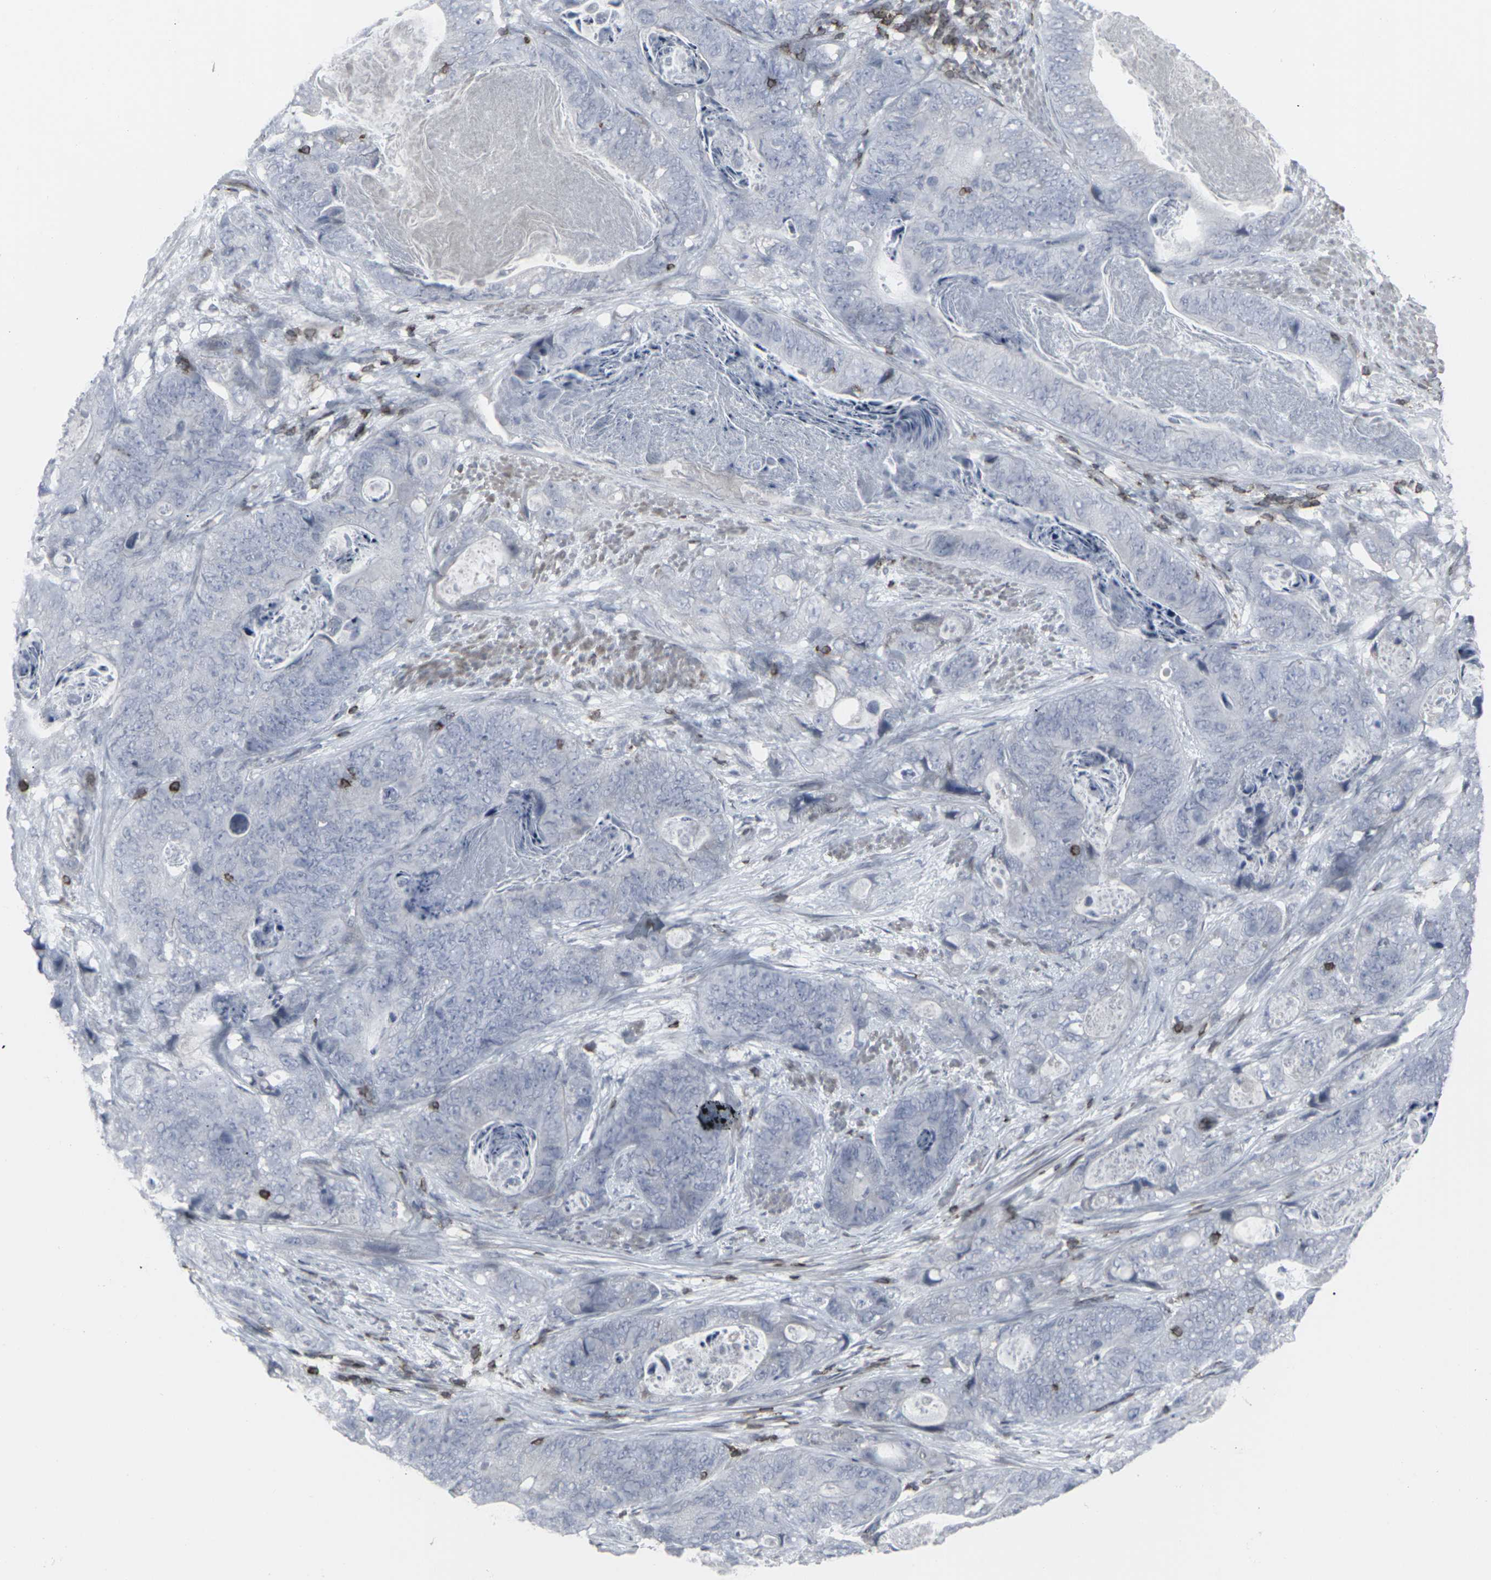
{"staining": {"intensity": "negative", "quantity": "none", "location": "none"}, "tissue": "stomach cancer", "cell_type": "Tumor cells", "image_type": "cancer", "snomed": [{"axis": "morphology", "description": "Adenocarcinoma, NOS"}, {"axis": "topography", "description": "Stomach"}], "caption": "IHC micrograph of stomach adenocarcinoma stained for a protein (brown), which demonstrates no staining in tumor cells.", "gene": "APOBEC2", "patient": {"sex": "female", "age": 89}}